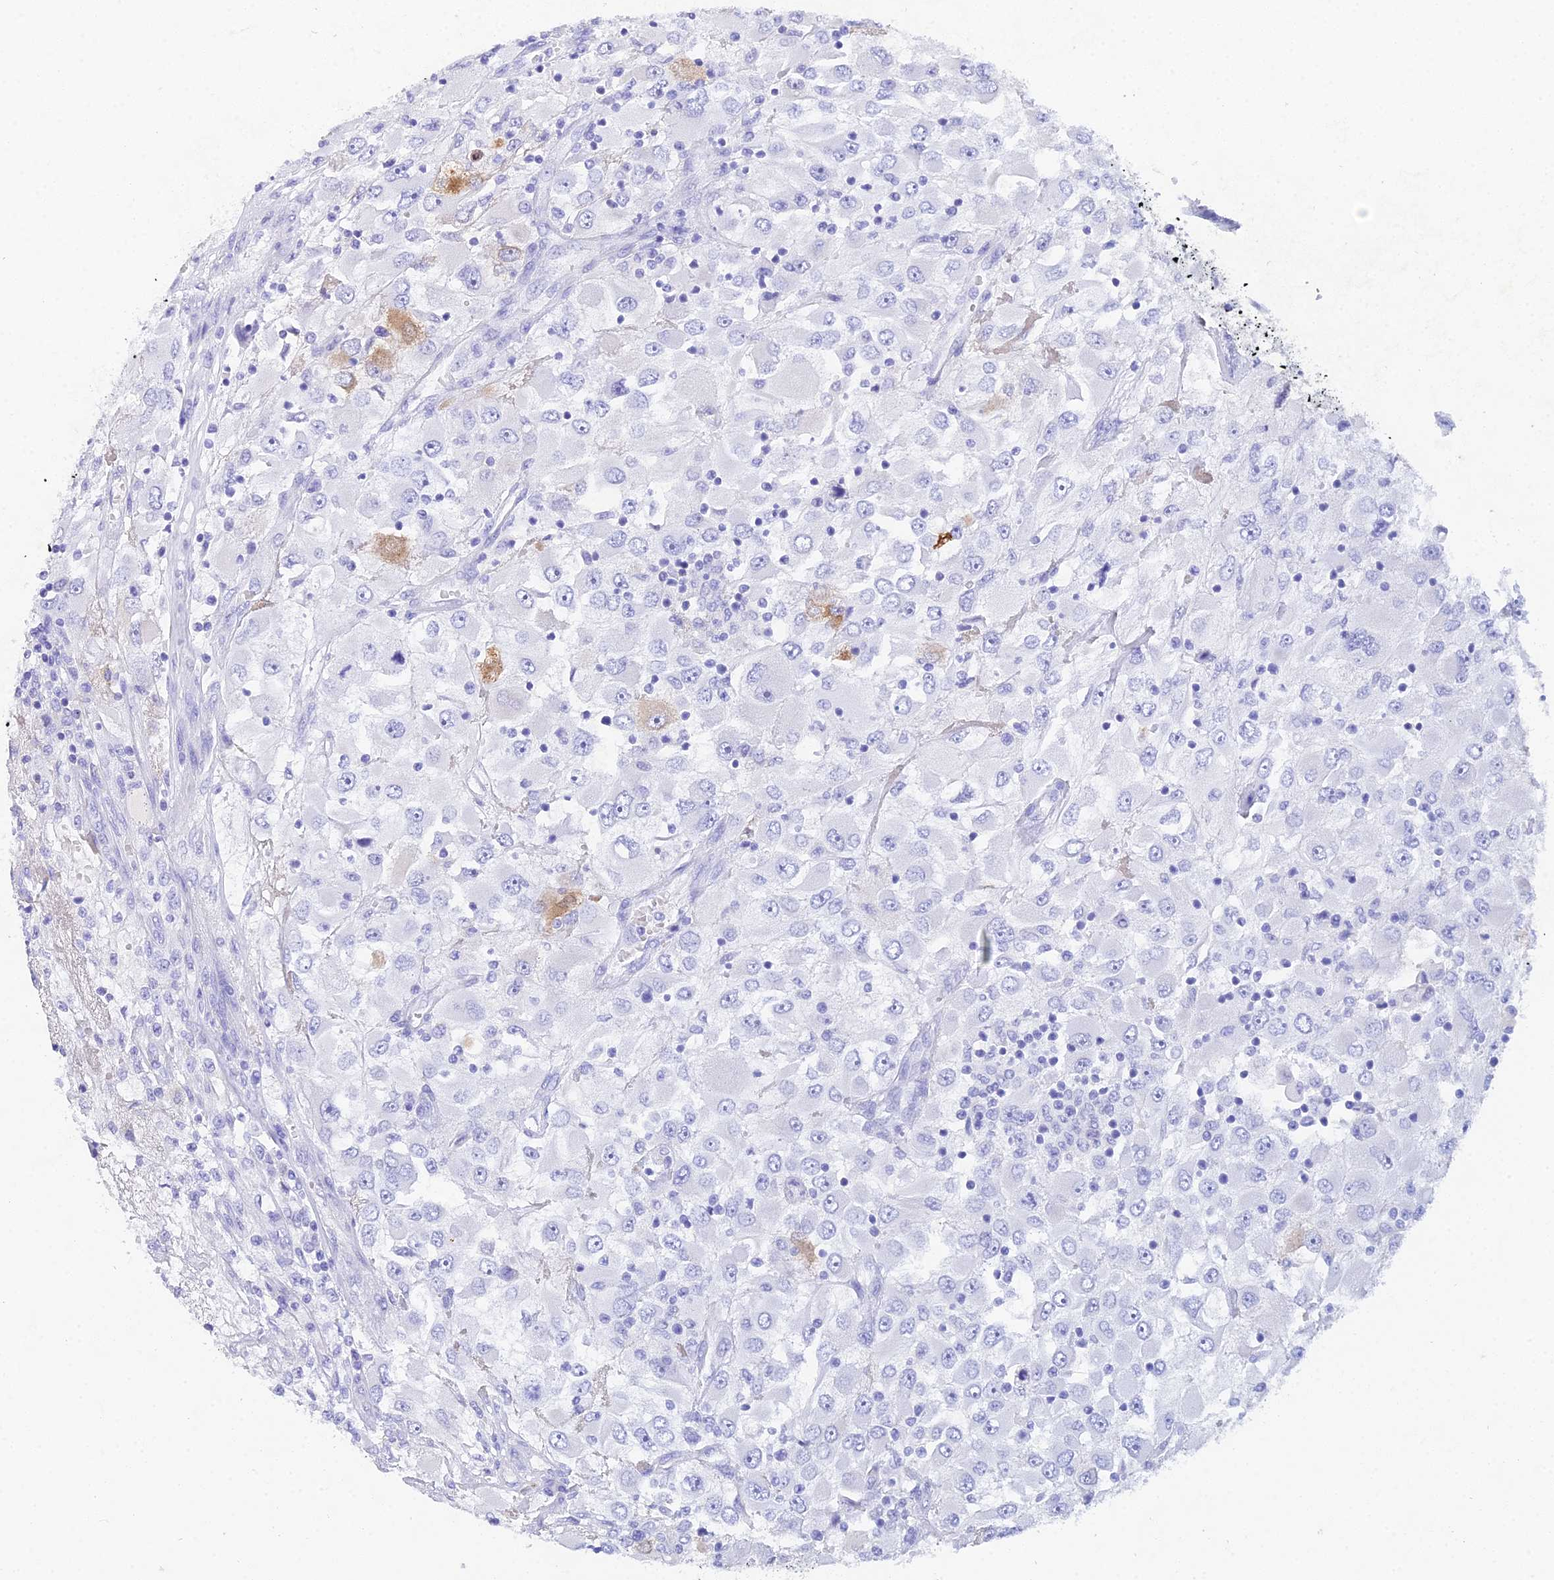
{"staining": {"intensity": "negative", "quantity": "none", "location": "none"}, "tissue": "renal cancer", "cell_type": "Tumor cells", "image_type": "cancer", "snomed": [{"axis": "morphology", "description": "Adenocarcinoma, NOS"}, {"axis": "topography", "description": "Kidney"}], "caption": "DAB (3,3'-diaminobenzidine) immunohistochemical staining of human adenocarcinoma (renal) exhibits no significant positivity in tumor cells.", "gene": "REG1A", "patient": {"sex": "female", "age": 52}}